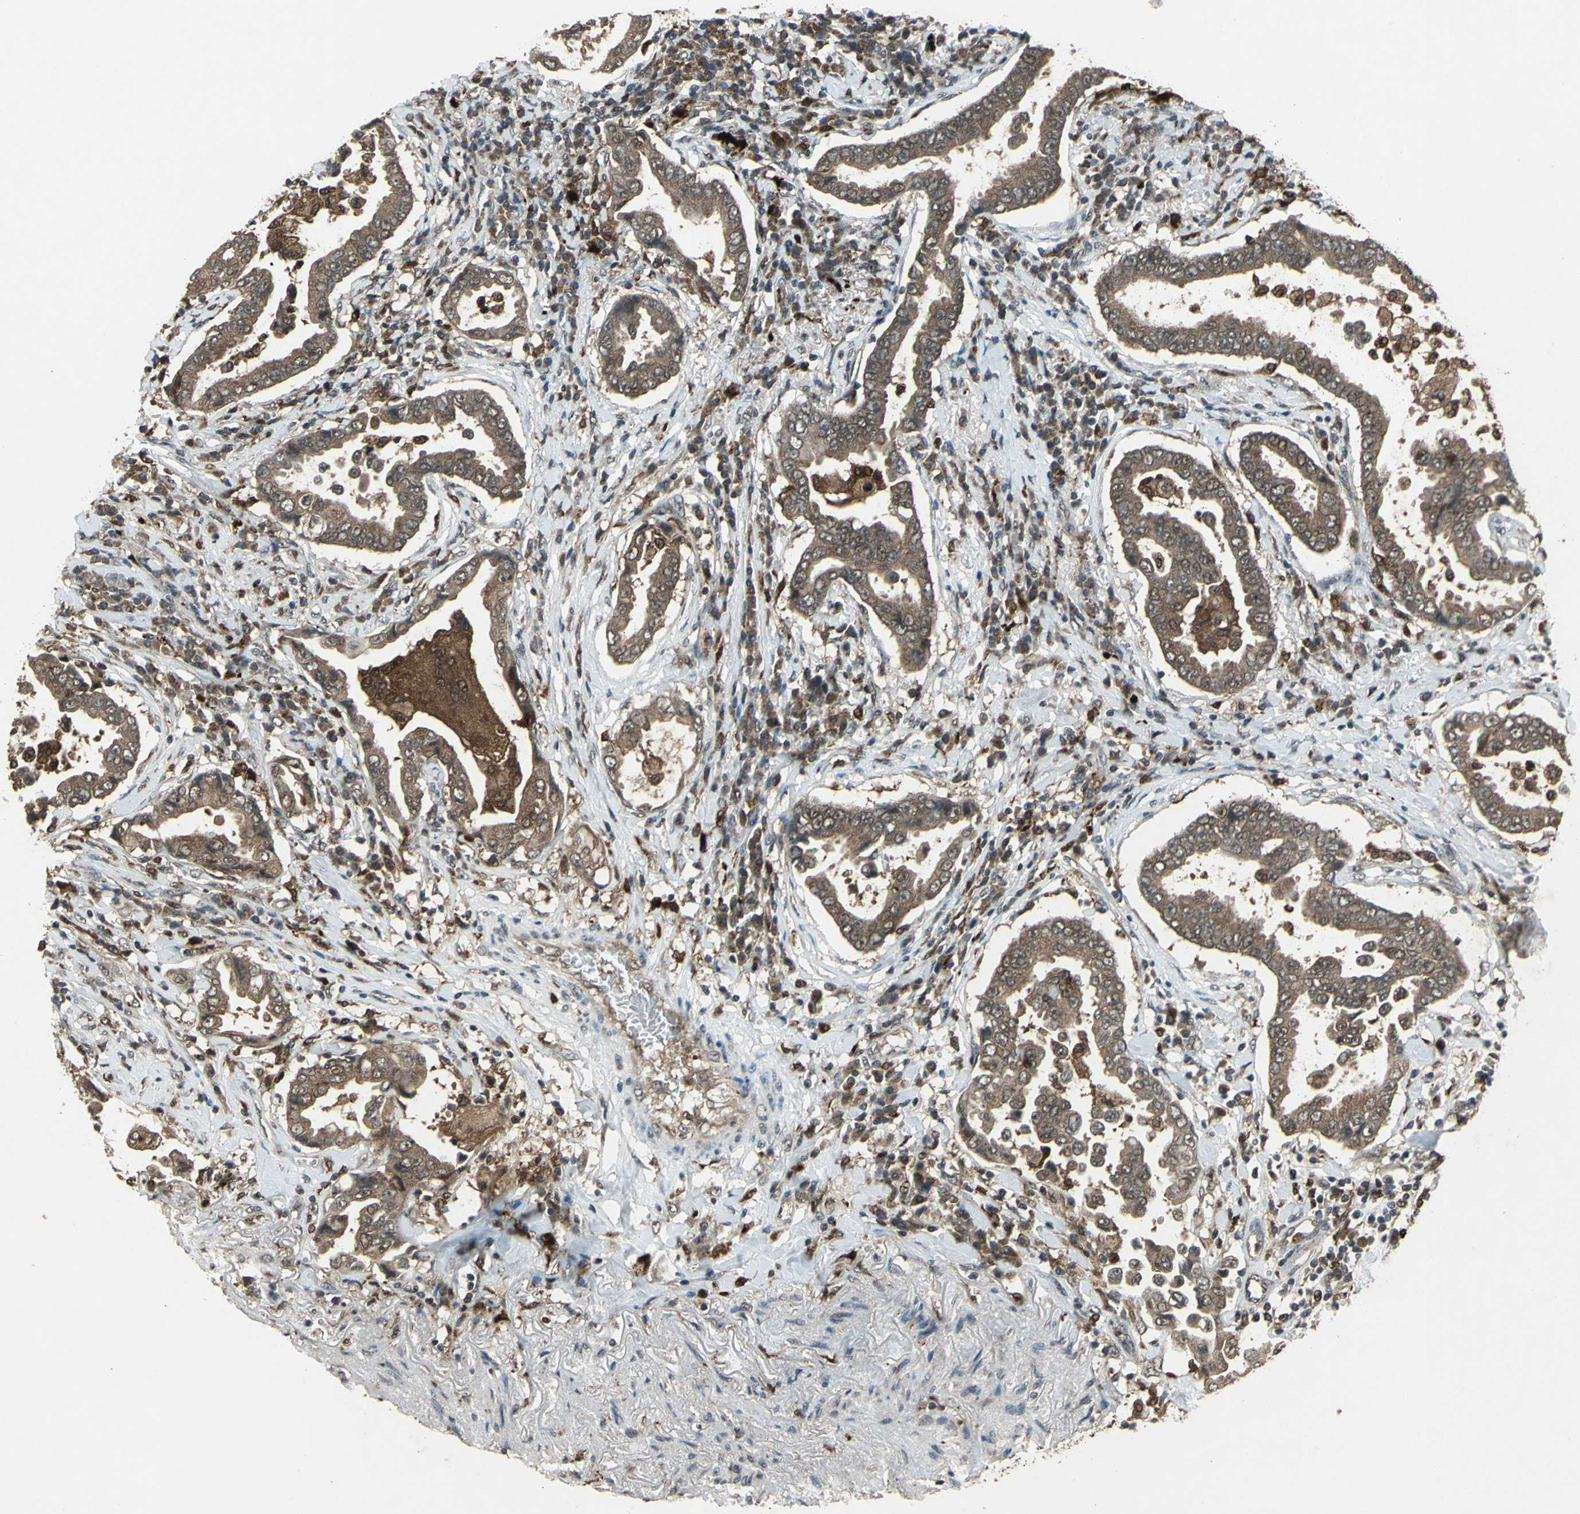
{"staining": {"intensity": "moderate", "quantity": ">75%", "location": "cytoplasmic/membranous"}, "tissue": "lung cancer", "cell_type": "Tumor cells", "image_type": "cancer", "snomed": [{"axis": "morphology", "description": "Normal tissue, NOS"}, {"axis": "morphology", "description": "Inflammation, NOS"}, {"axis": "morphology", "description": "Adenocarcinoma, NOS"}, {"axis": "topography", "description": "Lung"}], "caption": "IHC staining of adenocarcinoma (lung), which shows medium levels of moderate cytoplasmic/membranous positivity in about >75% of tumor cells indicating moderate cytoplasmic/membranous protein positivity. The staining was performed using DAB (brown) for protein detection and nuclei were counterstained in hematoxylin (blue).", "gene": "PYCARD", "patient": {"sex": "female", "age": 64}}